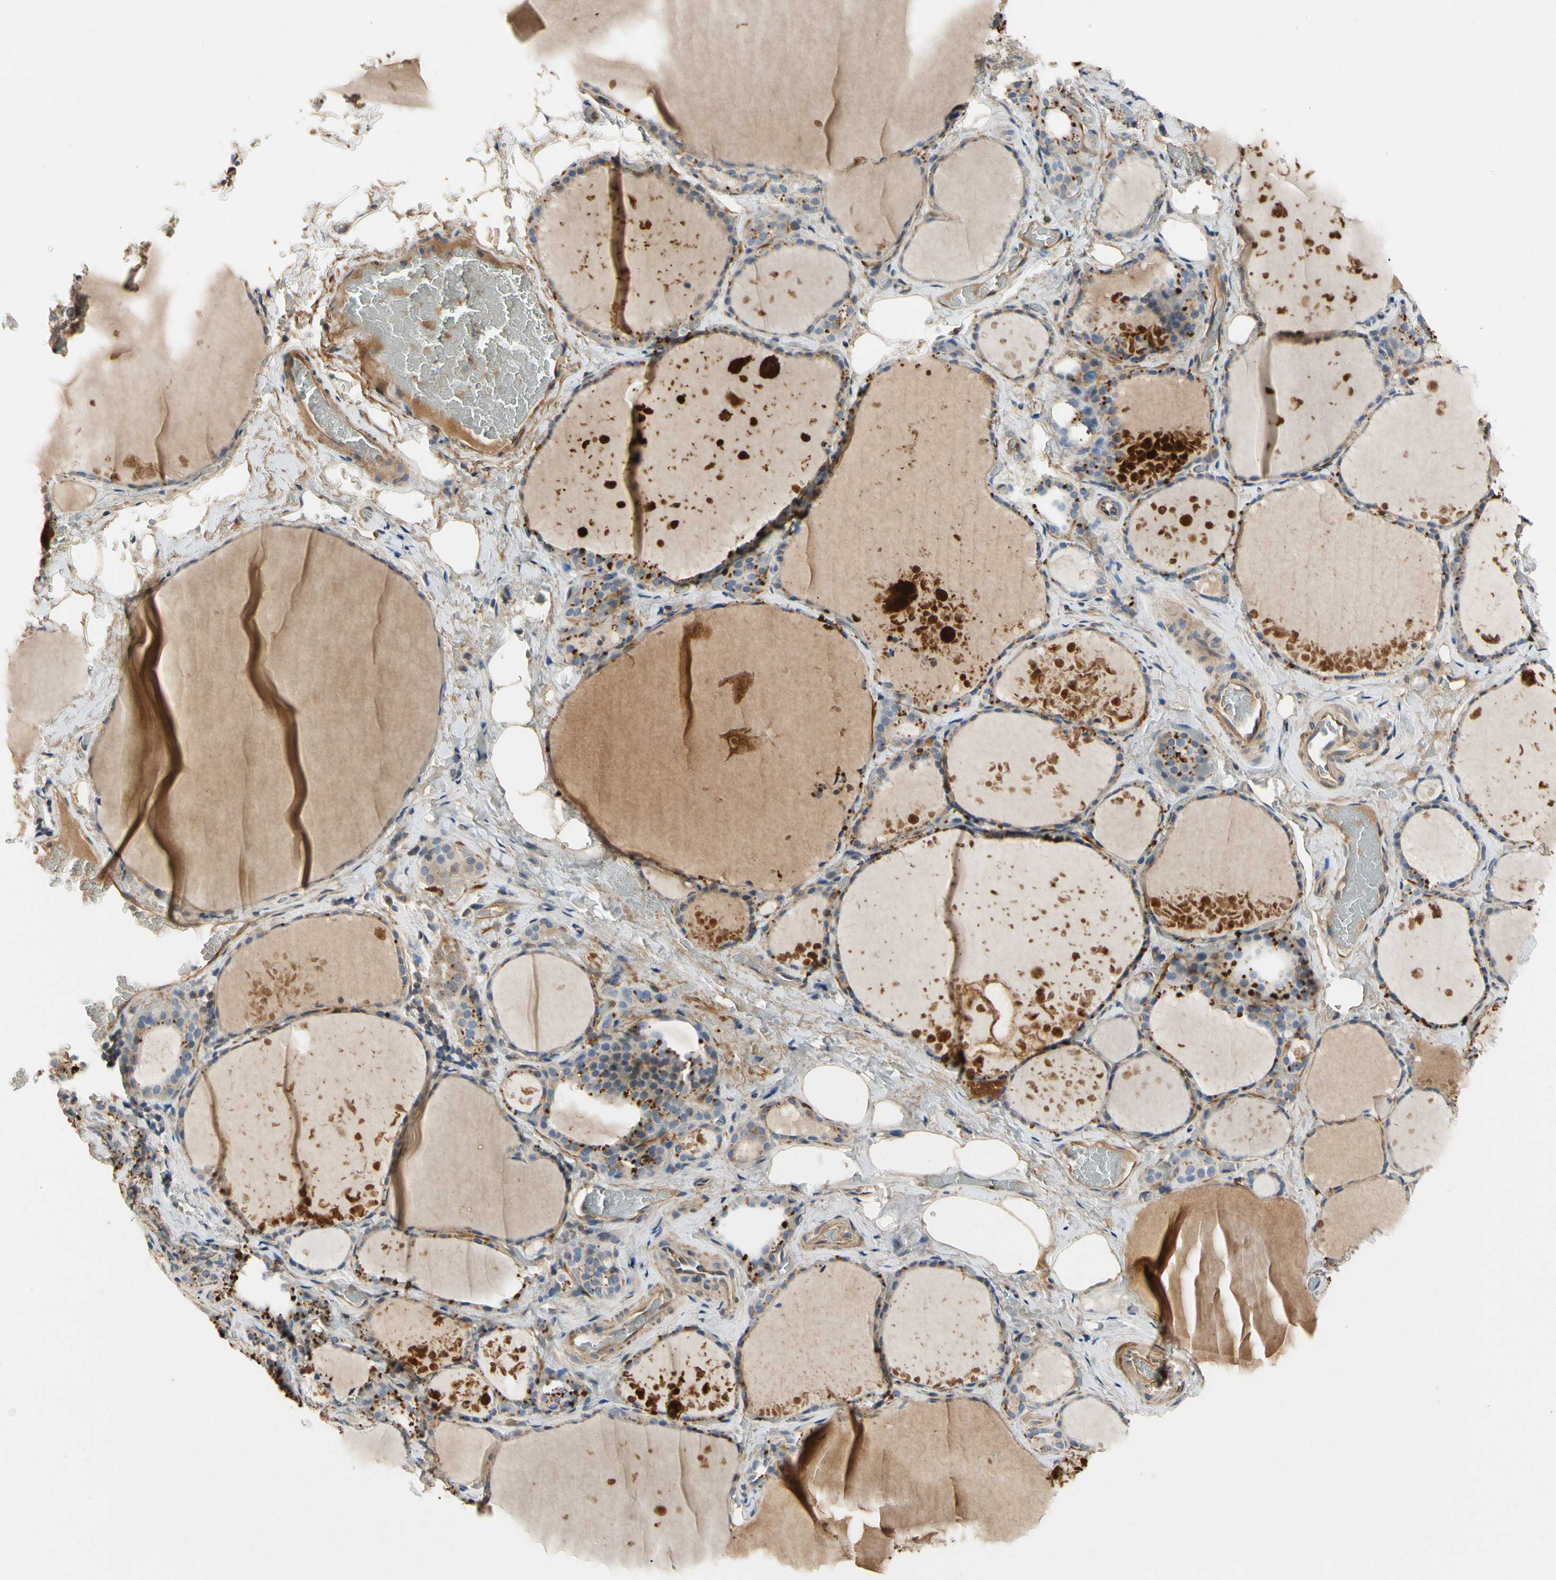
{"staining": {"intensity": "moderate", "quantity": "25%-75%", "location": "cytoplasmic/membranous"}, "tissue": "thyroid gland", "cell_type": "Glandular cells", "image_type": "normal", "snomed": [{"axis": "morphology", "description": "Normal tissue, NOS"}, {"axis": "topography", "description": "Thyroid gland"}], "caption": "This photomicrograph exhibits unremarkable thyroid gland stained with immunohistochemistry to label a protein in brown. The cytoplasmic/membranous of glandular cells show moderate positivity for the protein. Nuclei are counter-stained blue.", "gene": "CRTAC1", "patient": {"sex": "male", "age": 61}}